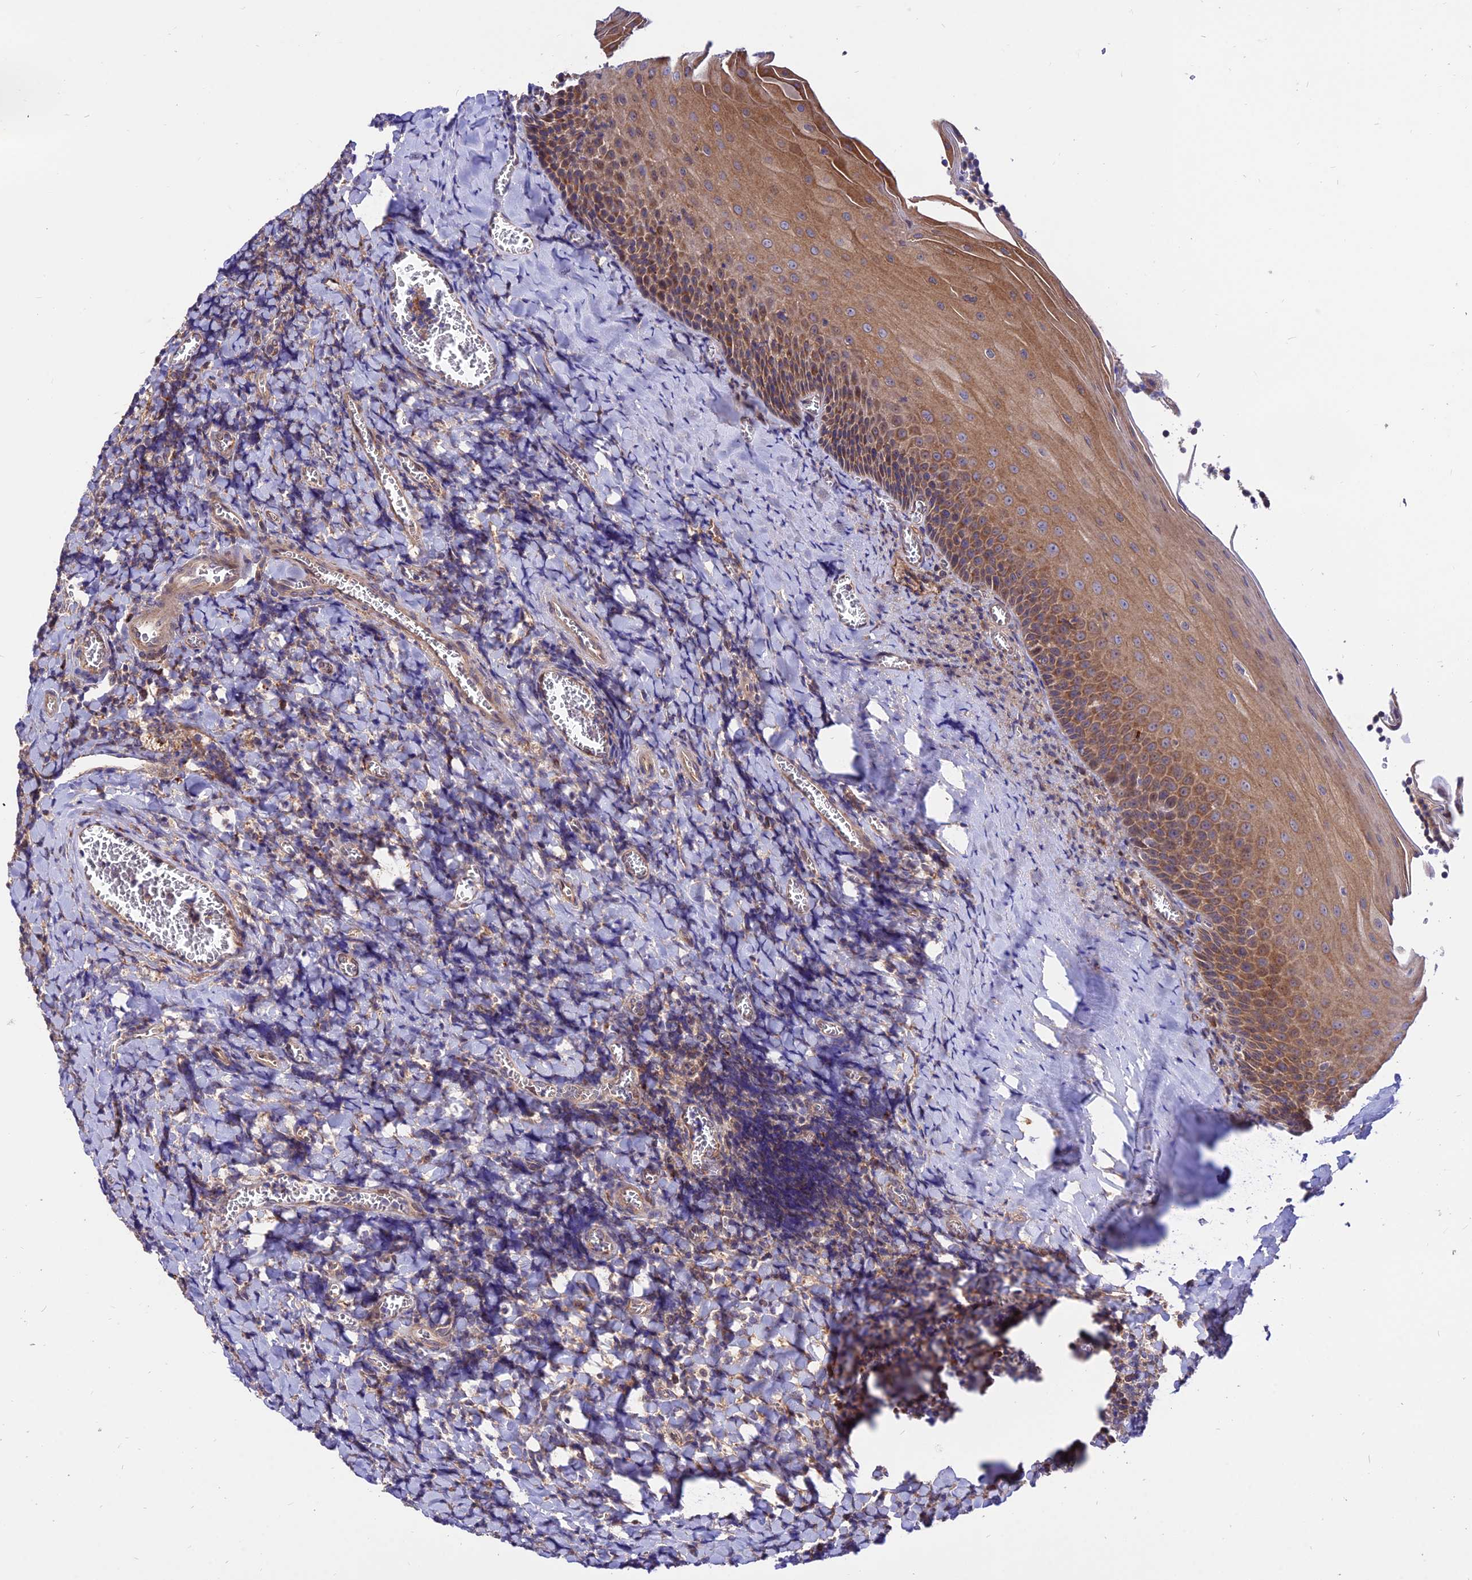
{"staining": {"intensity": "moderate", "quantity": "<25%", "location": "cytoplasmic/membranous"}, "tissue": "tonsil", "cell_type": "Germinal center cells", "image_type": "normal", "snomed": [{"axis": "morphology", "description": "Normal tissue, NOS"}, {"axis": "topography", "description": "Tonsil"}], "caption": "Immunohistochemistry of benign tonsil reveals low levels of moderate cytoplasmic/membranous staining in about <25% of germinal center cells.", "gene": "CDC37L1", "patient": {"sex": "male", "age": 27}}